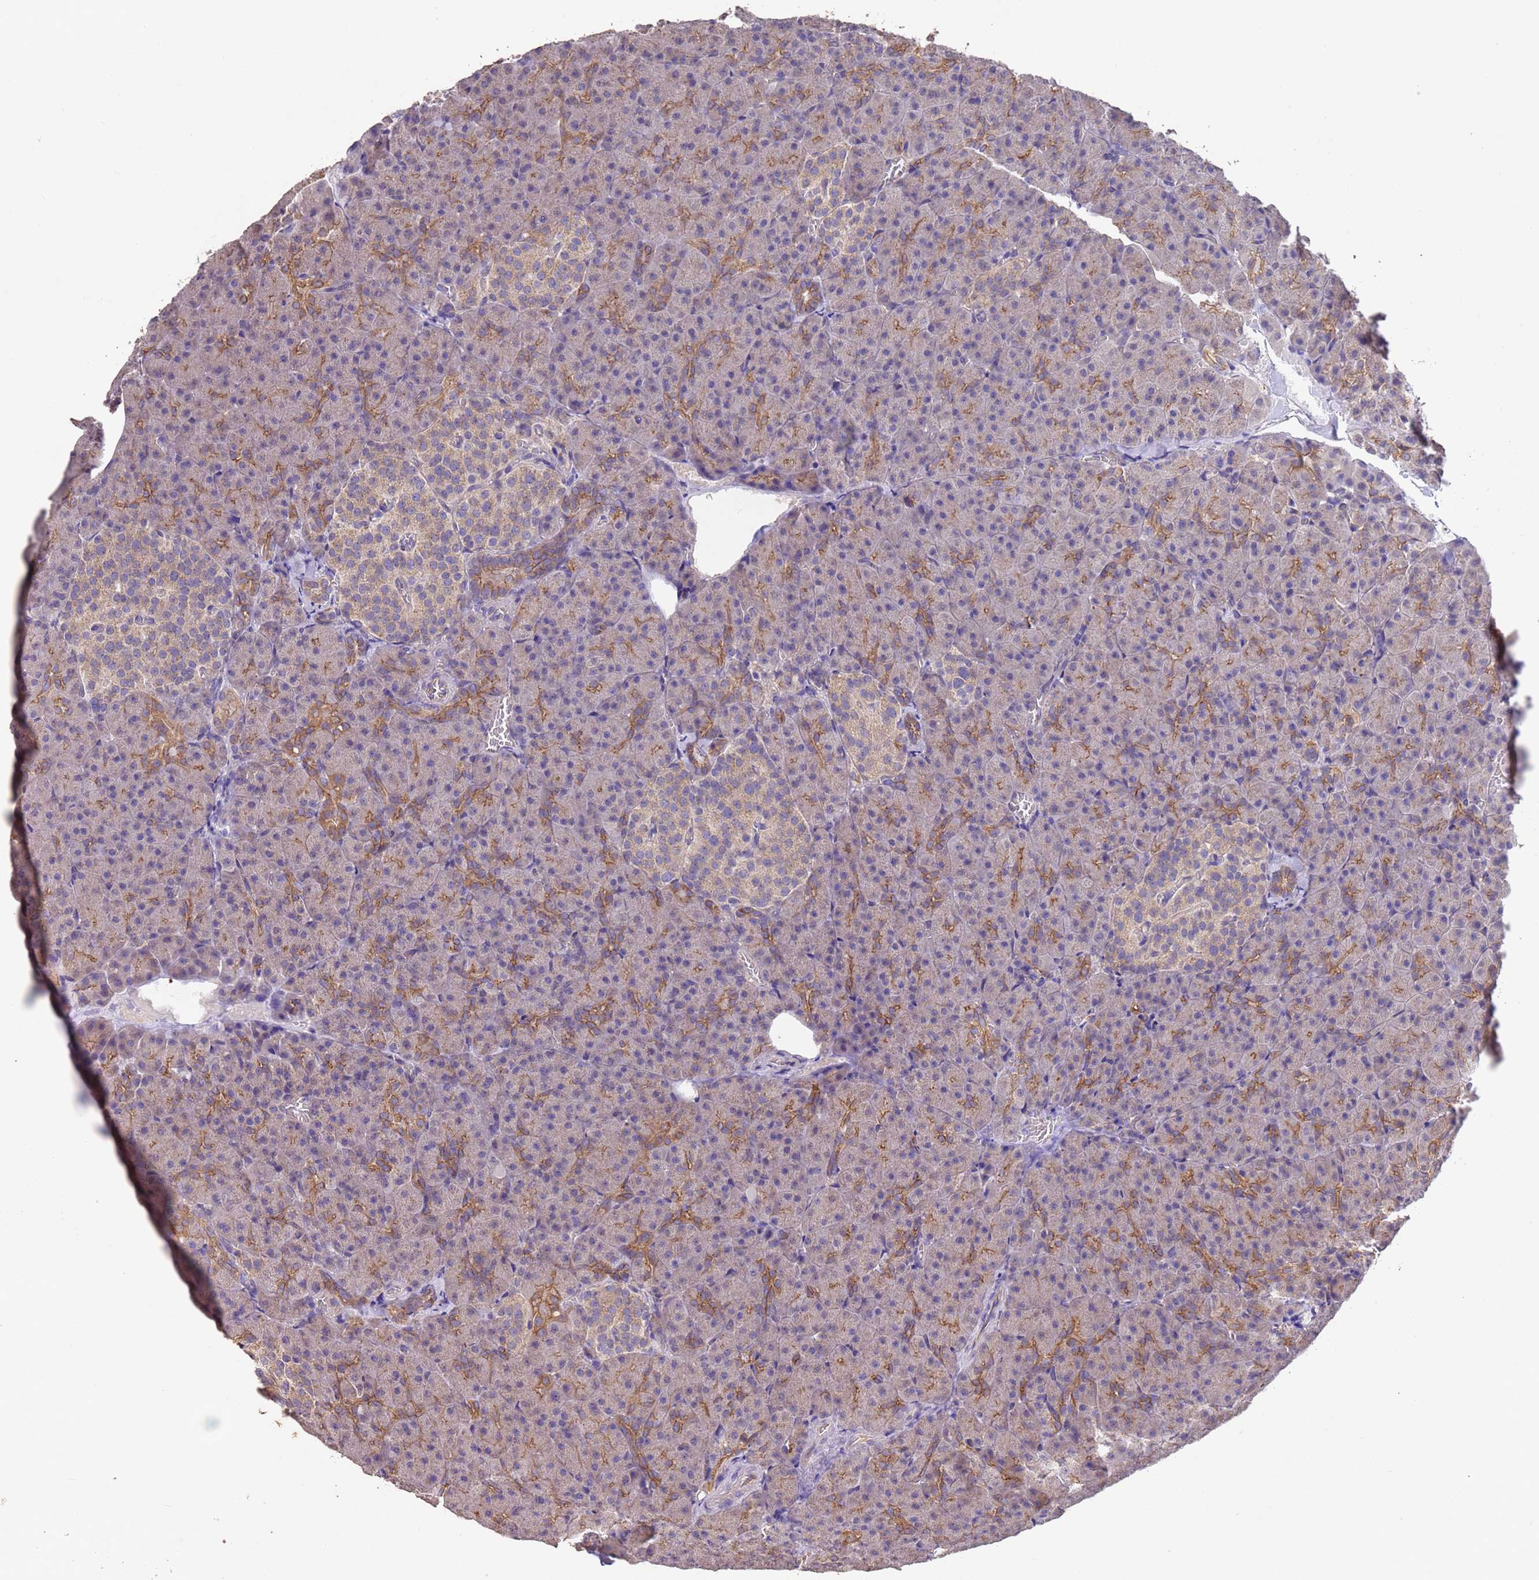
{"staining": {"intensity": "moderate", "quantity": "25%-75%", "location": "cytoplasmic/membranous"}, "tissue": "pancreas", "cell_type": "Exocrine glandular cells", "image_type": "normal", "snomed": [{"axis": "morphology", "description": "Normal tissue, NOS"}, {"axis": "topography", "description": "Pancreas"}], "caption": "Immunohistochemical staining of normal pancreas exhibits medium levels of moderate cytoplasmic/membranous expression in about 25%-75% of exocrine glandular cells.", "gene": "NPHP1", "patient": {"sex": "female", "age": 74}}